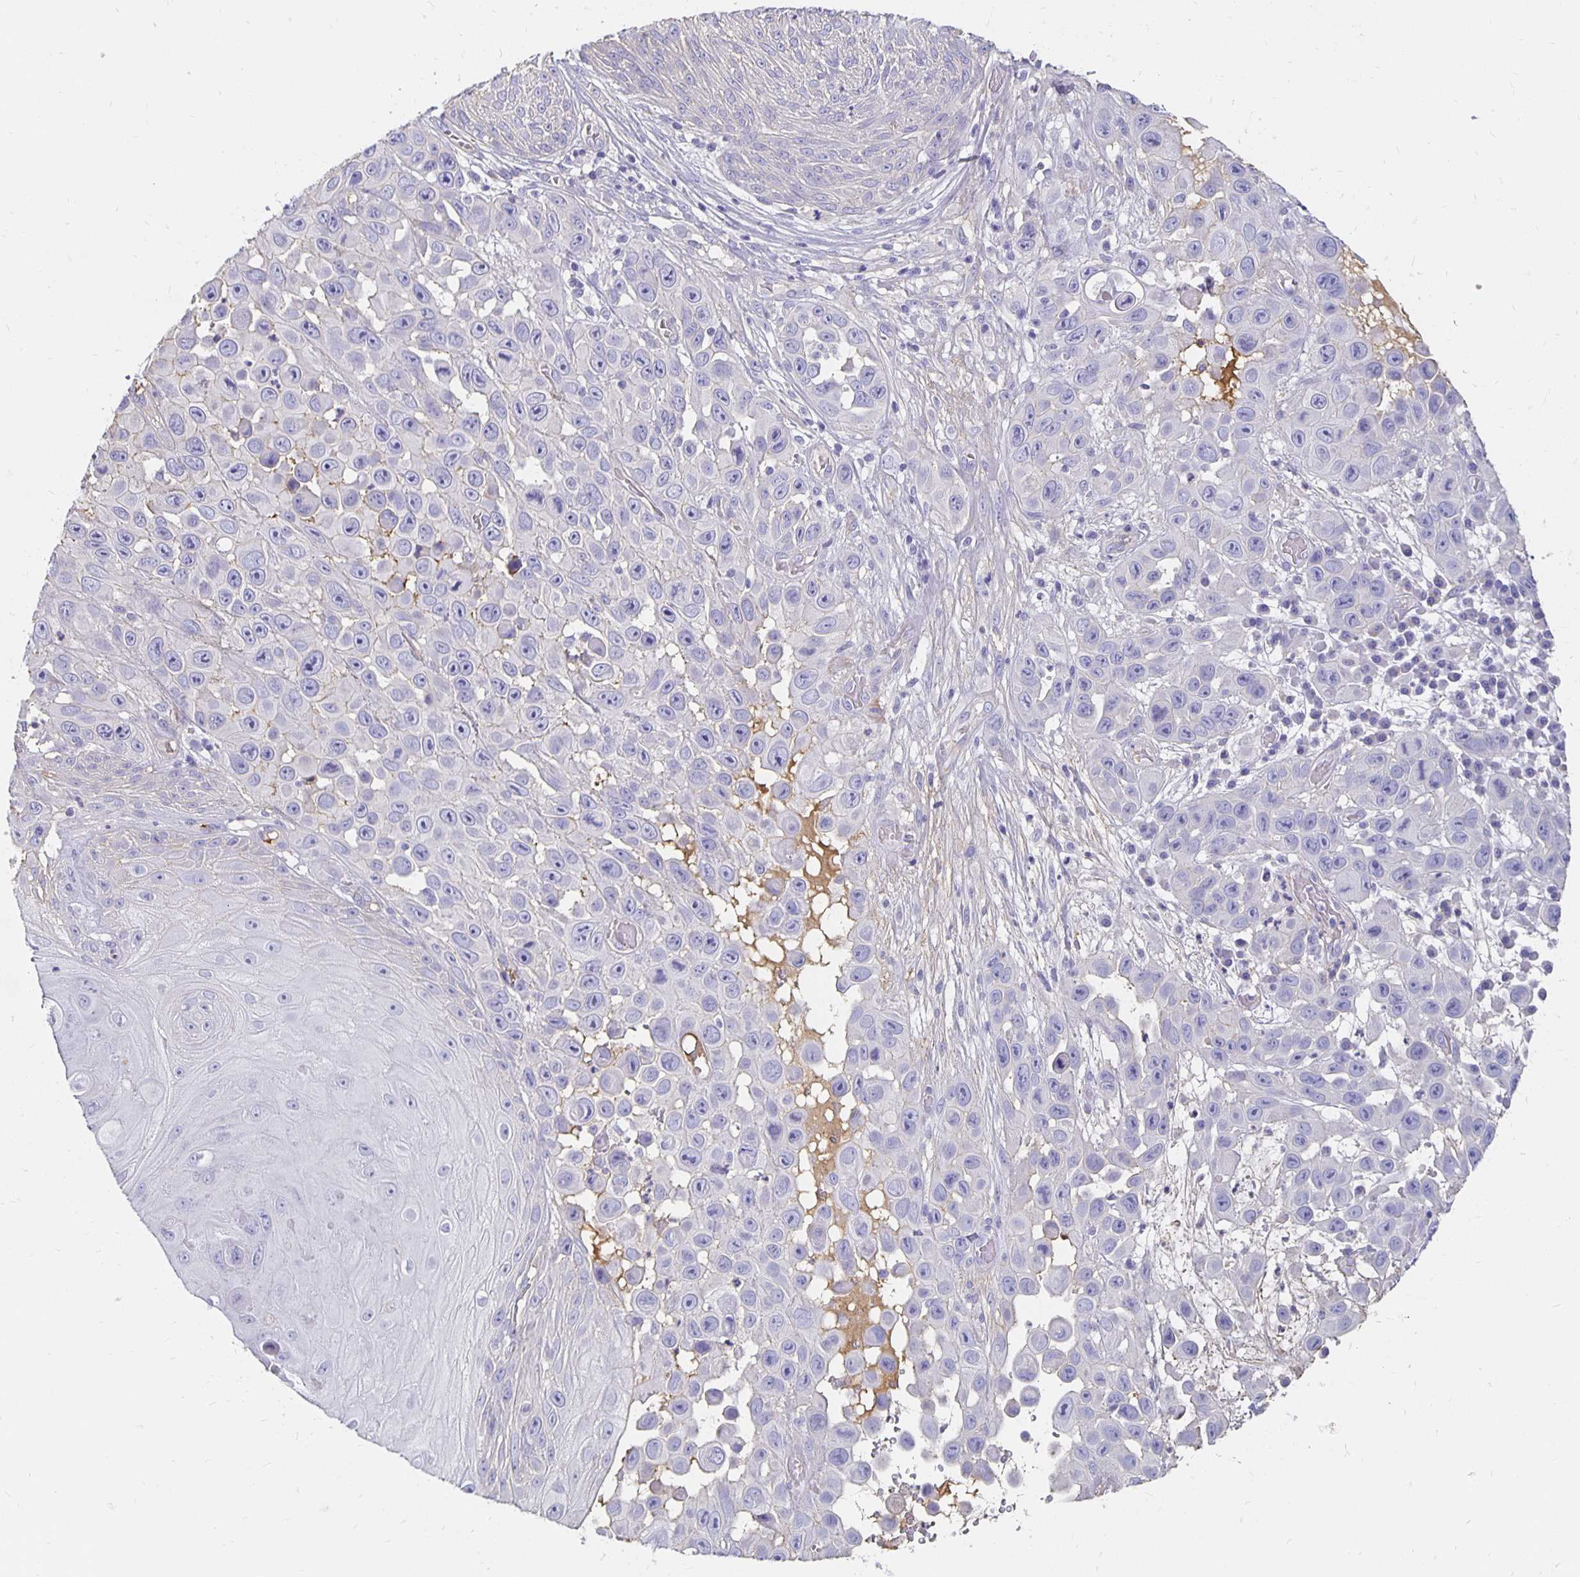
{"staining": {"intensity": "negative", "quantity": "none", "location": "none"}, "tissue": "skin cancer", "cell_type": "Tumor cells", "image_type": "cancer", "snomed": [{"axis": "morphology", "description": "Squamous cell carcinoma, NOS"}, {"axis": "topography", "description": "Skin"}], "caption": "Protein analysis of squamous cell carcinoma (skin) shows no significant expression in tumor cells.", "gene": "APOB", "patient": {"sex": "male", "age": 81}}